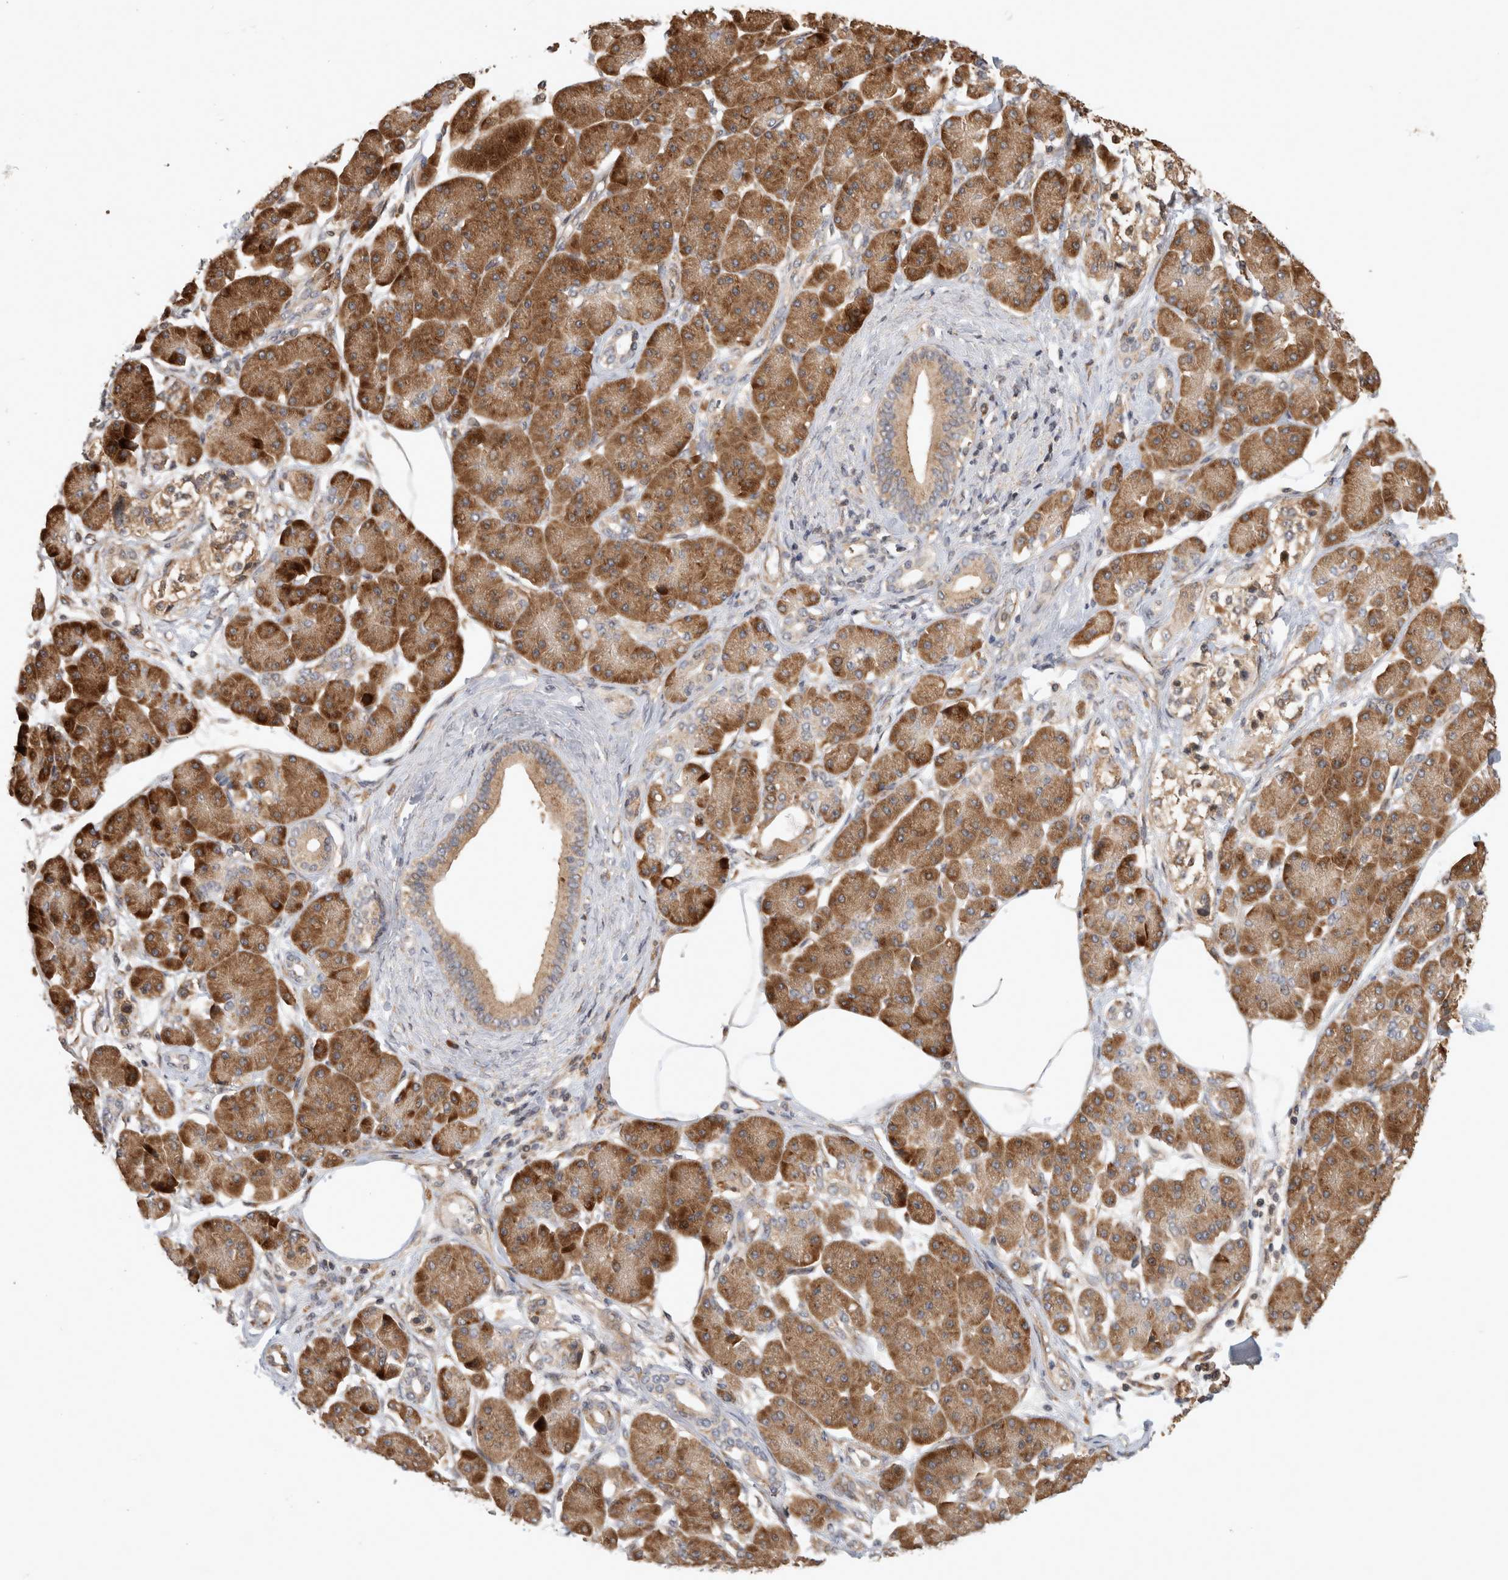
{"staining": {"intensity": "moderate", "quantity": ">75%", "location": "cytoplasmic/membranous"}, "tissue": "pancreatic cancer", "cell_type": "Tumor cells", "image_type": "cancer", "snomed": [{"axis": "morphology", "description": "Adenocarcinoma, NOS"}, {"axis": "morphology", "description": "Adenocarcinoma, metastatic, NOS"}, {"axis": "topography", "description": "Lymph node"}, {"axis": "topography", "description": "Pancreas"}, {"axis": "topography", "description": "Duodenum"}], "caption": "Protein staining by immunohistochemistry (IHC) demonstrates moderate cytoplasmic/membranous positivity in approximately >75% of tumor cells in pancreatic cancer. Nuclei are stained in blue.", "gene": "PCDHB15", "patient": {"sex": "female", "age": 64}}